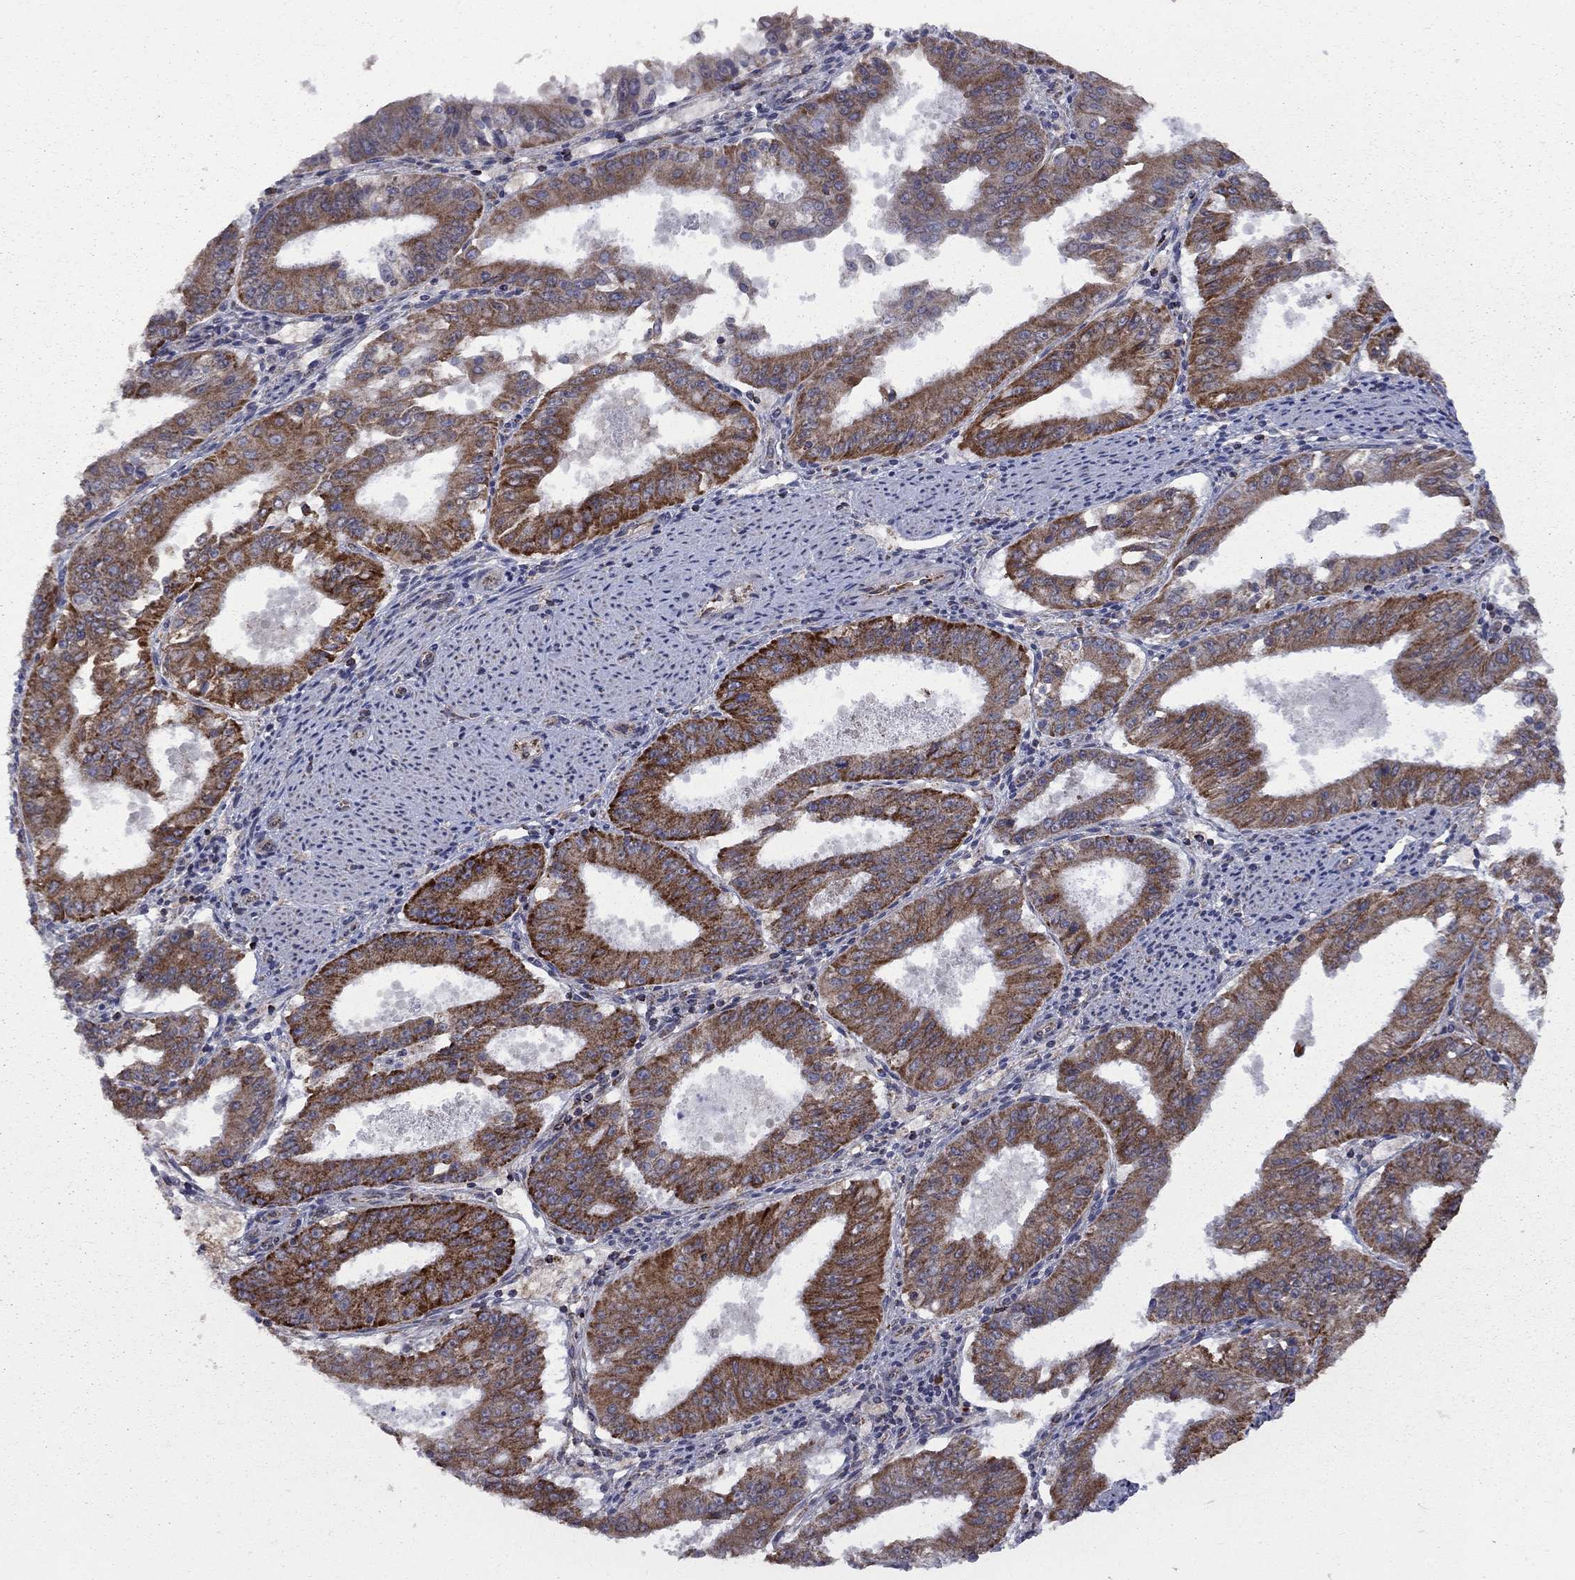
{"staining": {"intensity": "strong", "quantity": "25%-75%", "location": "cytoplasmic/membranous"}, "tissue": "ovarian cancer", "cell_type": "Tumor cells", "image_type": "cancer", "snomed": [{"axis": "morphology", "description": "Carcinoma, endometroid"}, {"axis": "topography", "description": "Ovary"}], "caption": "Ovarian endometroid carcinoma tissue displays strong cytoplasmic/membranous expression in approximately 25%-75% of tumor cells", "gene": "CLPTM1", "patient": {"sex": "female", "age": 42}}